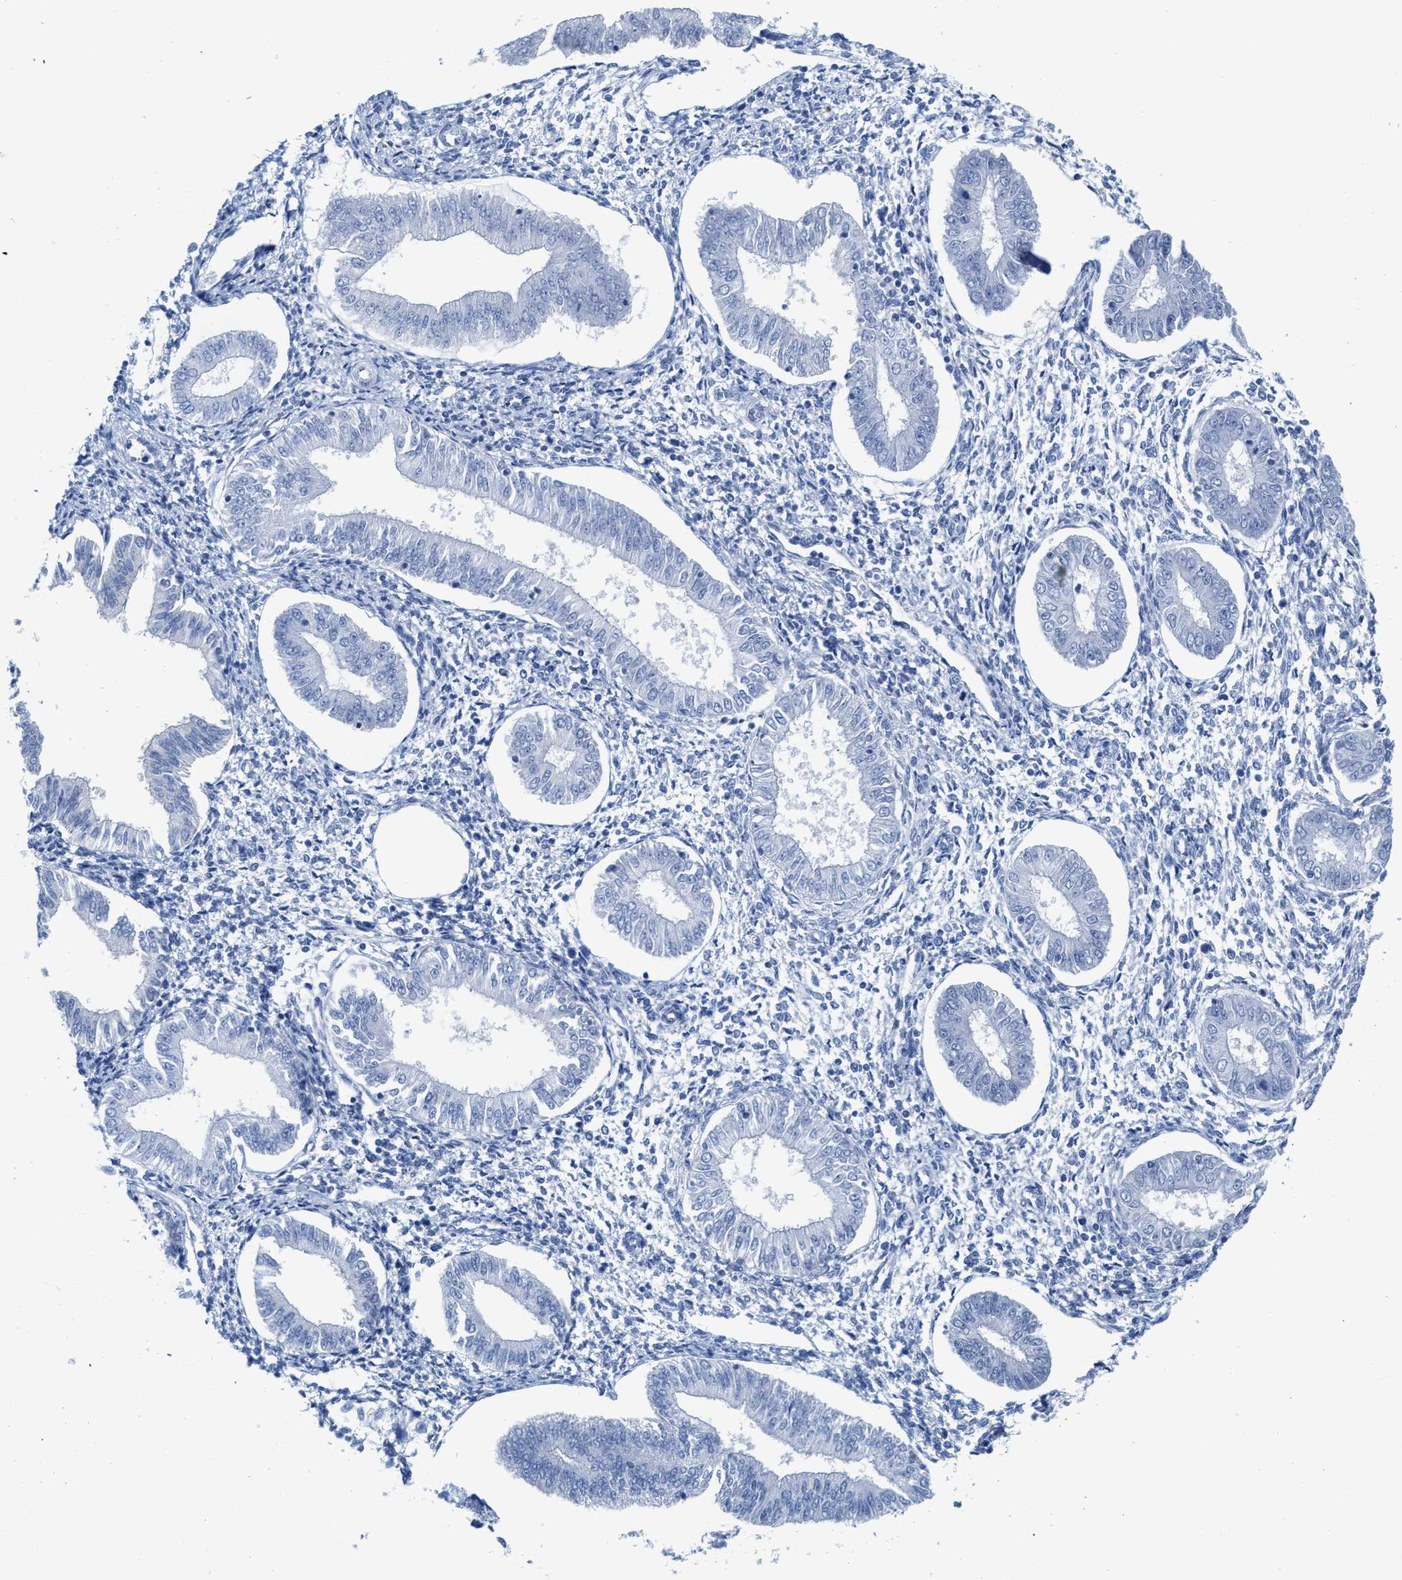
{"staining": {"intensity": "negative", "quantity": "none", "location": "none"}, "tissue": "endometrium", "cell_type": "Cells in endometrial stroma", "image_type": "normal", "snomed": [{"axis": "morphology", "description": "Normal tissue, NOS"}, {"axis": "topography", "description": "Endometrium"}], "caption": "The image displays no staining of cells in endometrial stroma in unremarkable endometrium.", "gene": "ASS1", "patient": {"sex": "female", "age": 50}}